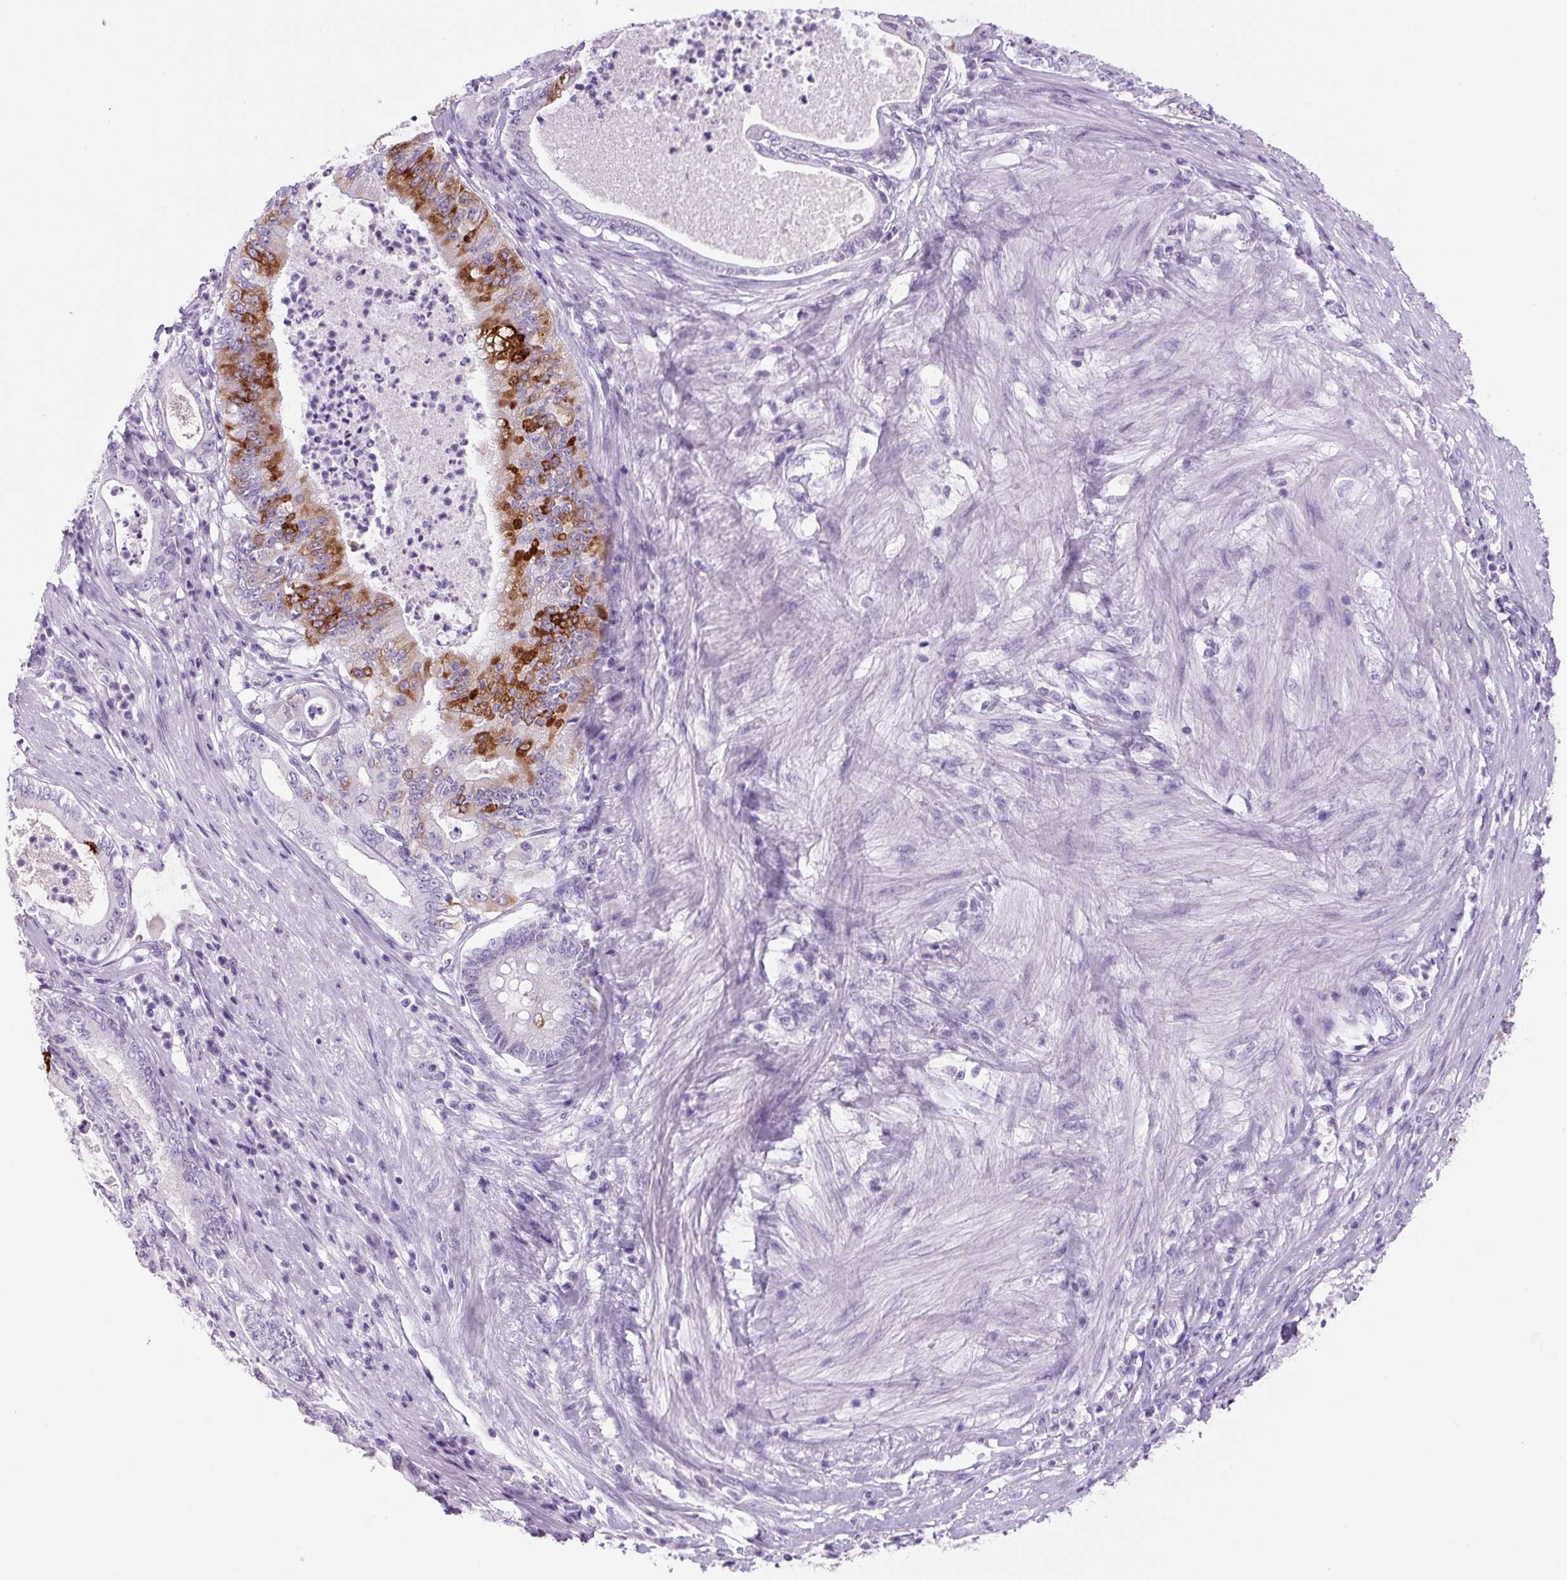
{"staining": {"intensity": "strong", "quantity": "<25%", "location": "cytoplasmic/membranous"}, "tissue": "pancreatic cancer", "cell_type": "Tumor cells", "image_type": "cancer", "snomed": [{"axis": "morphology", "description": "Adenocarcinoma, NOS"}, {"axis": "topography", "description": "Pancreas"}], "caption": "High-magnification brightfield microscopy of pancreatic cancer (adenocarcinoma) stained with DAB (3,3'-diaminobenzidine) (brown) and counterstained with hematoxylin (blue). tumor cells exhibit strong cytoplasmic/membranous positivity is seen in about<25% of cells.", "gene": "PRRT1", "patient": {"sex": "male", "age": 71}}